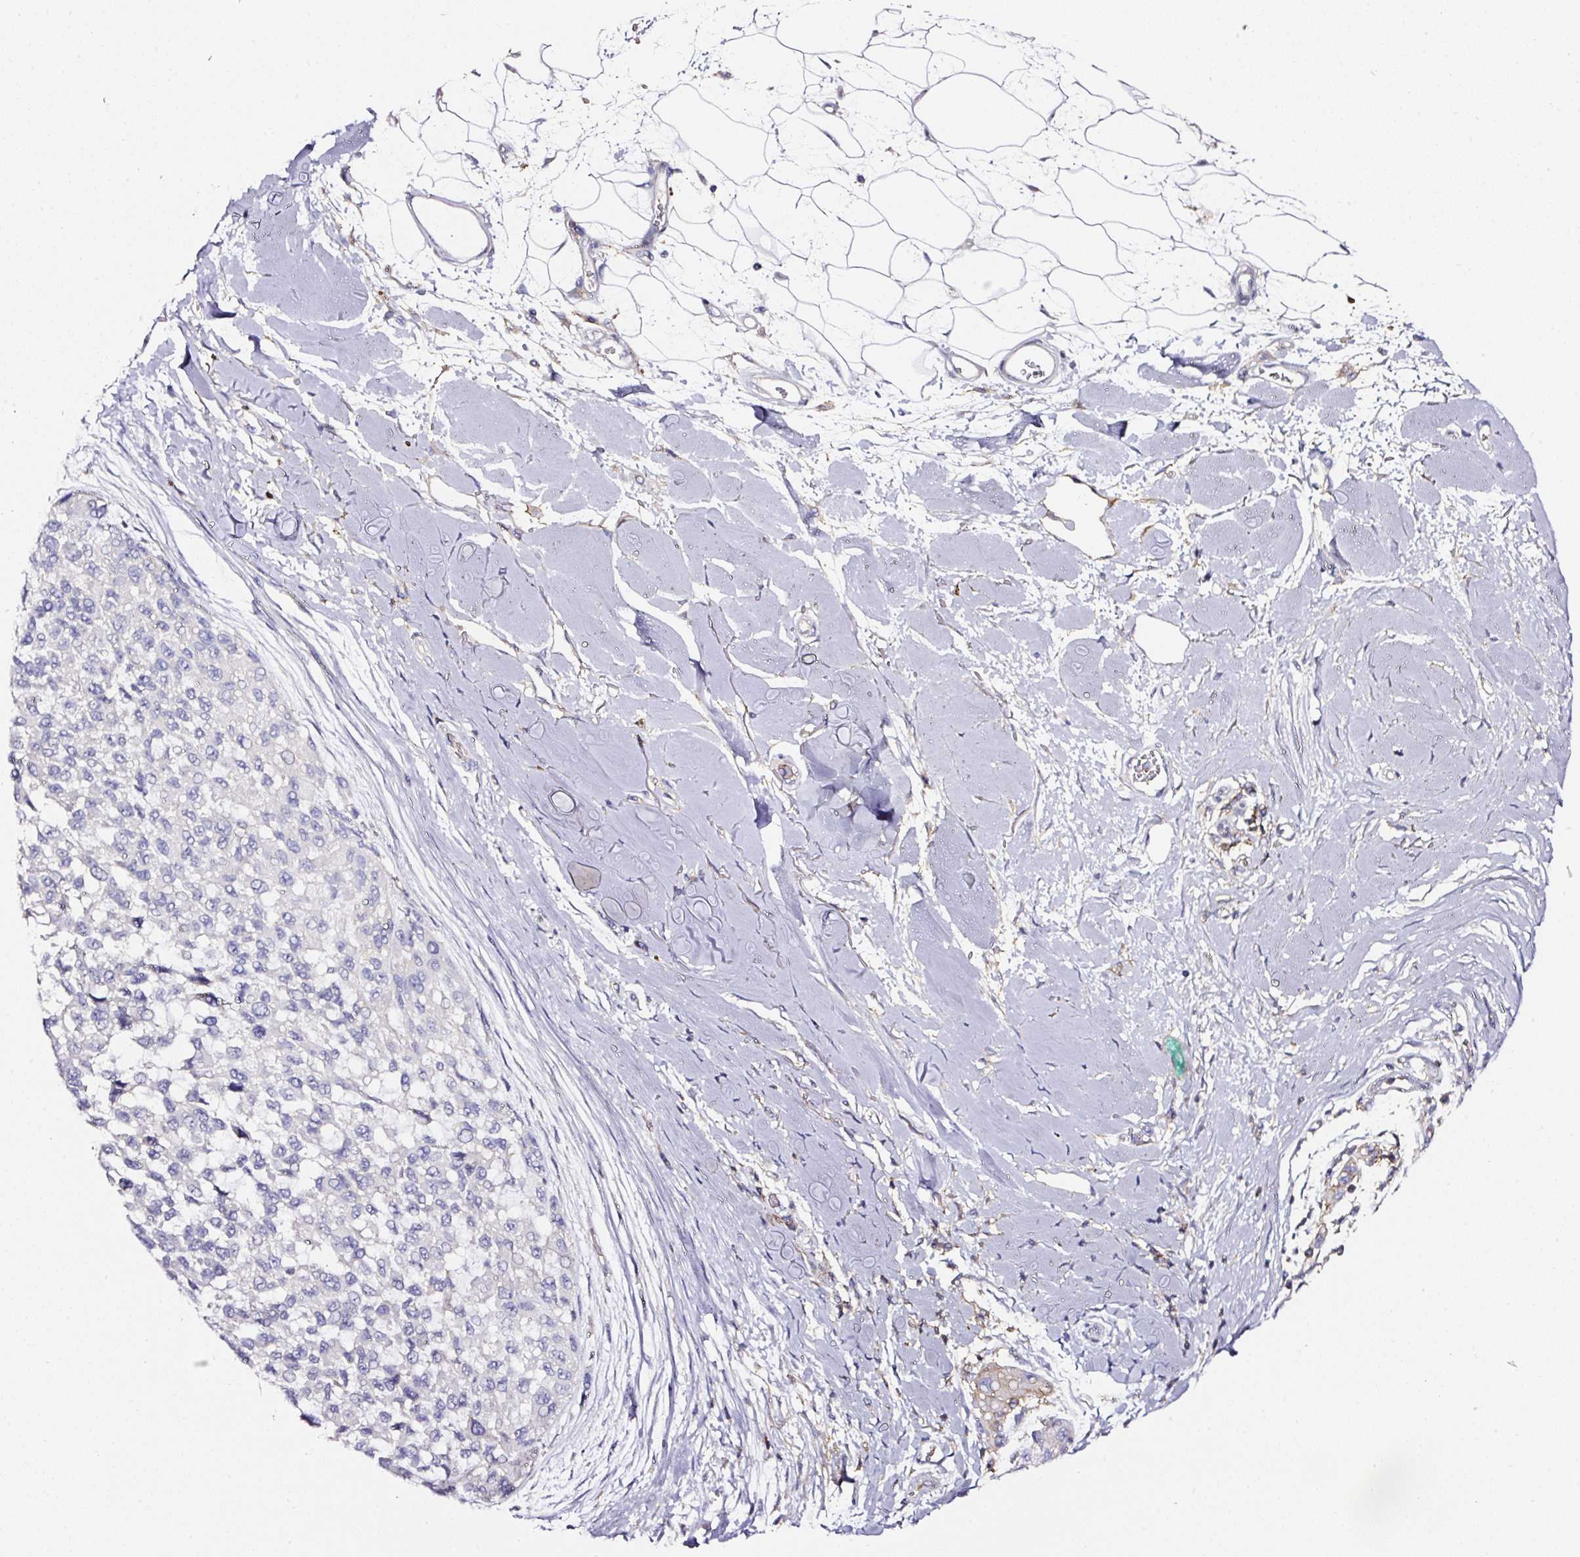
{"staining": {"intensity": "negative", "quantity": "none", "location": "none"}, "tissue": "melanoma", "cell_type": "Tumor cells", "image_type": "cancer", "snomed": [{"axis": "morphology", "description": "Malignant melanoma, NOS"}, {"axis": "topography", "description": "Skin"}], "caption": "Immunohistochemical staining of malignant melanoma reveals no significant expression in tumor cells.", "gene": "CD47", "patient": {"sex": "male", "age": 62}}